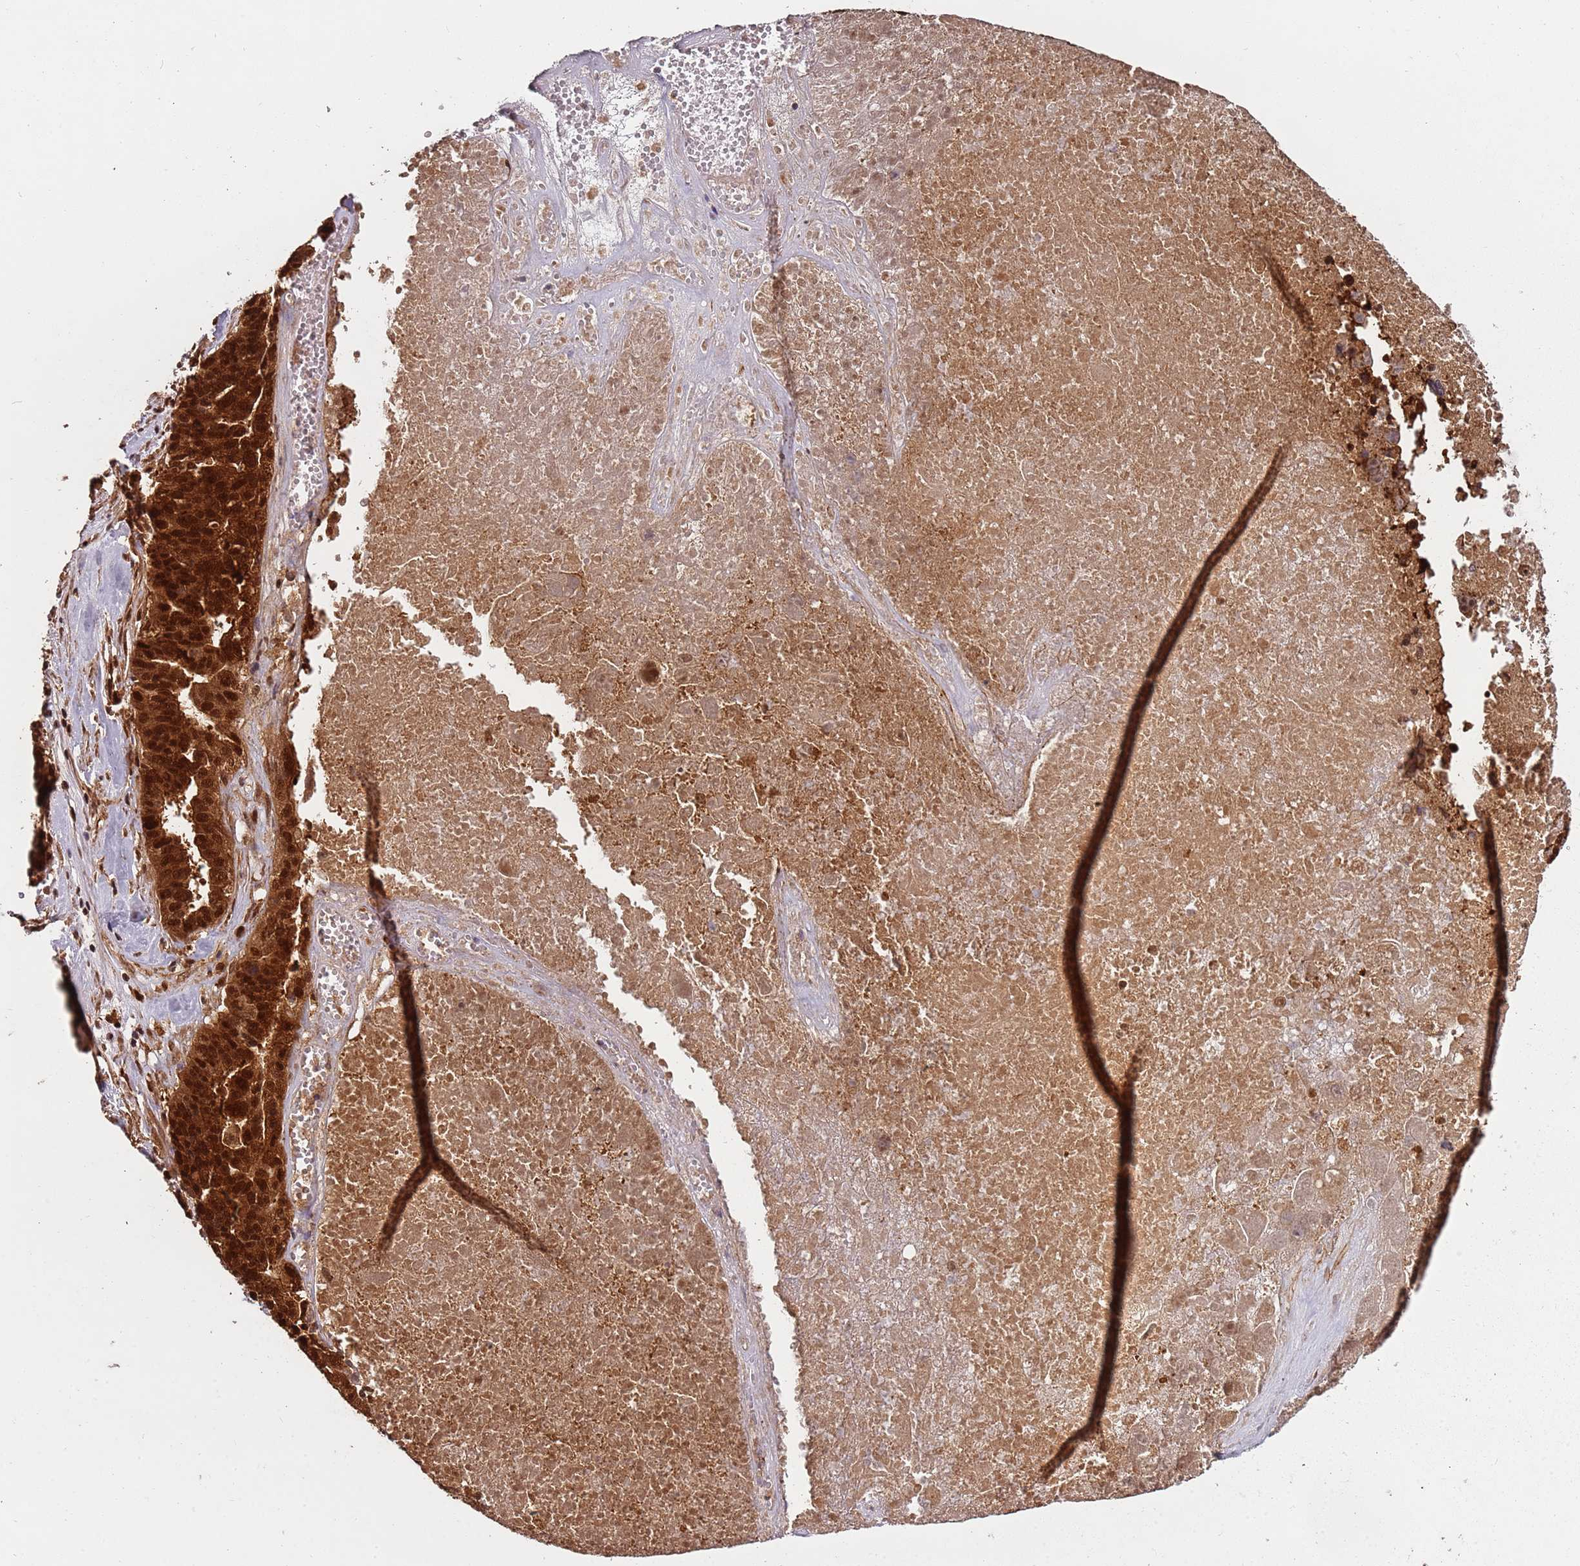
{"staining": {"intensity": "strong", "quantity": ">75%", "location": "cytoplasmic/membranous,nuclear"}, "tissue": "ovarian cancer", "cell_type": "Tumor cells", "image_type": "cancer", "snomed": [{"axis": "morphology", "description": "Cystadenocarcinoma, serous, NOS"}, {"axis": "topography", "description": "Ovary"}], "caption": "Tumor cells display high levels of strong cytoplasmic/membranous and nuclear expression in about >75% of cells in ovarian cancer (serous cystadenocarcinoma).", "gene": "PGLS", "patient": {"sex": "female", "age": 59}}